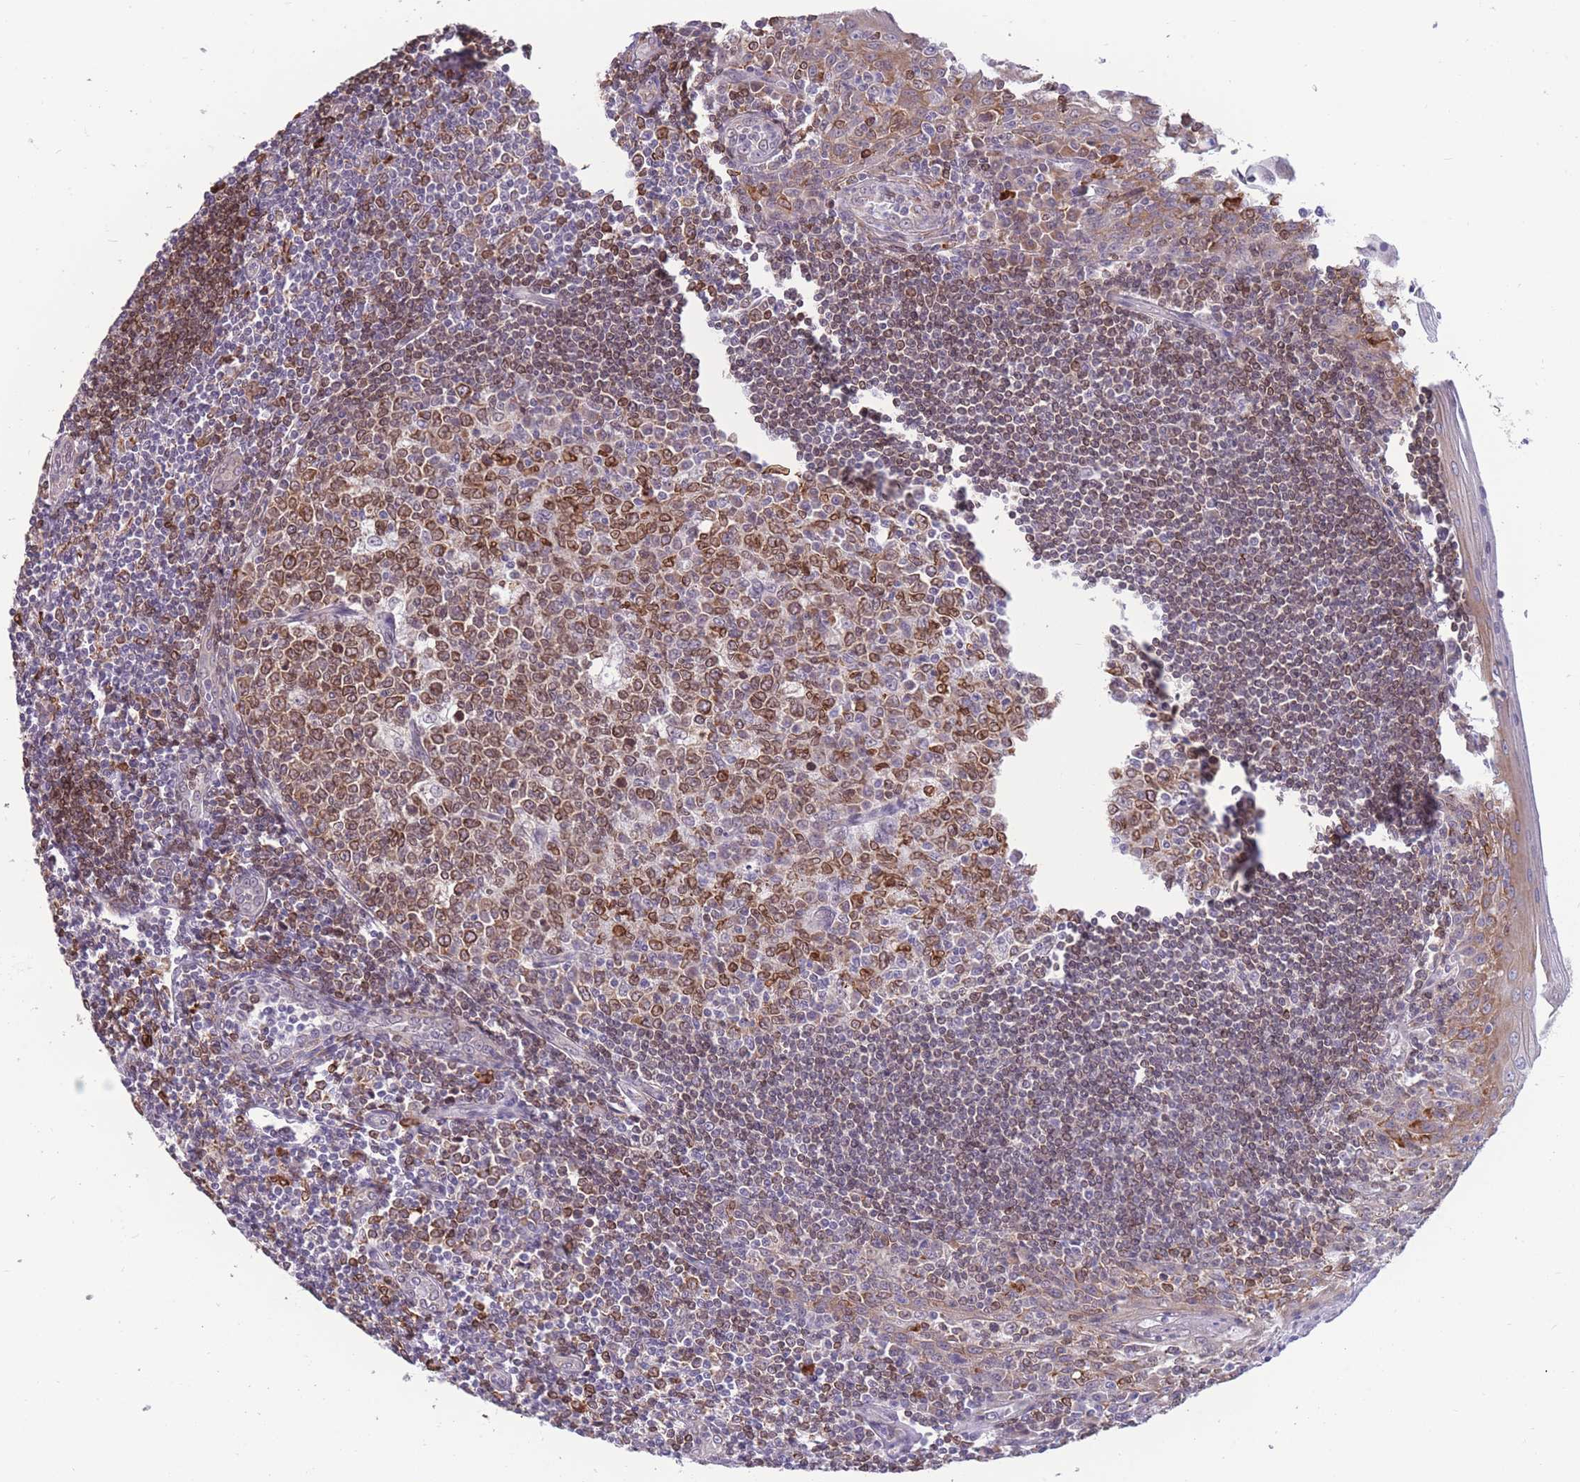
{"staining": {"intensity": "moderate", "quantity": ">75%", "location": "cytoplasmic/membranous,nuclear"}, "tissue": "tonsil", "cell_type": "Germinal center cells", "image_type": "normal", "snomed": [{"axis": "morphology", "description": "Normal tissue, NOS"}, {"axis": "topography", "description": "Tonsil"}], "caption": "Human tonsil stained for a protein (brown) exhibits moderate cytoplasmic/membranous,nuclear positive staining in about >75% of germinal center cells.", "gene": "TMEM121", "patient": {"sex": "male", "age": 27}}